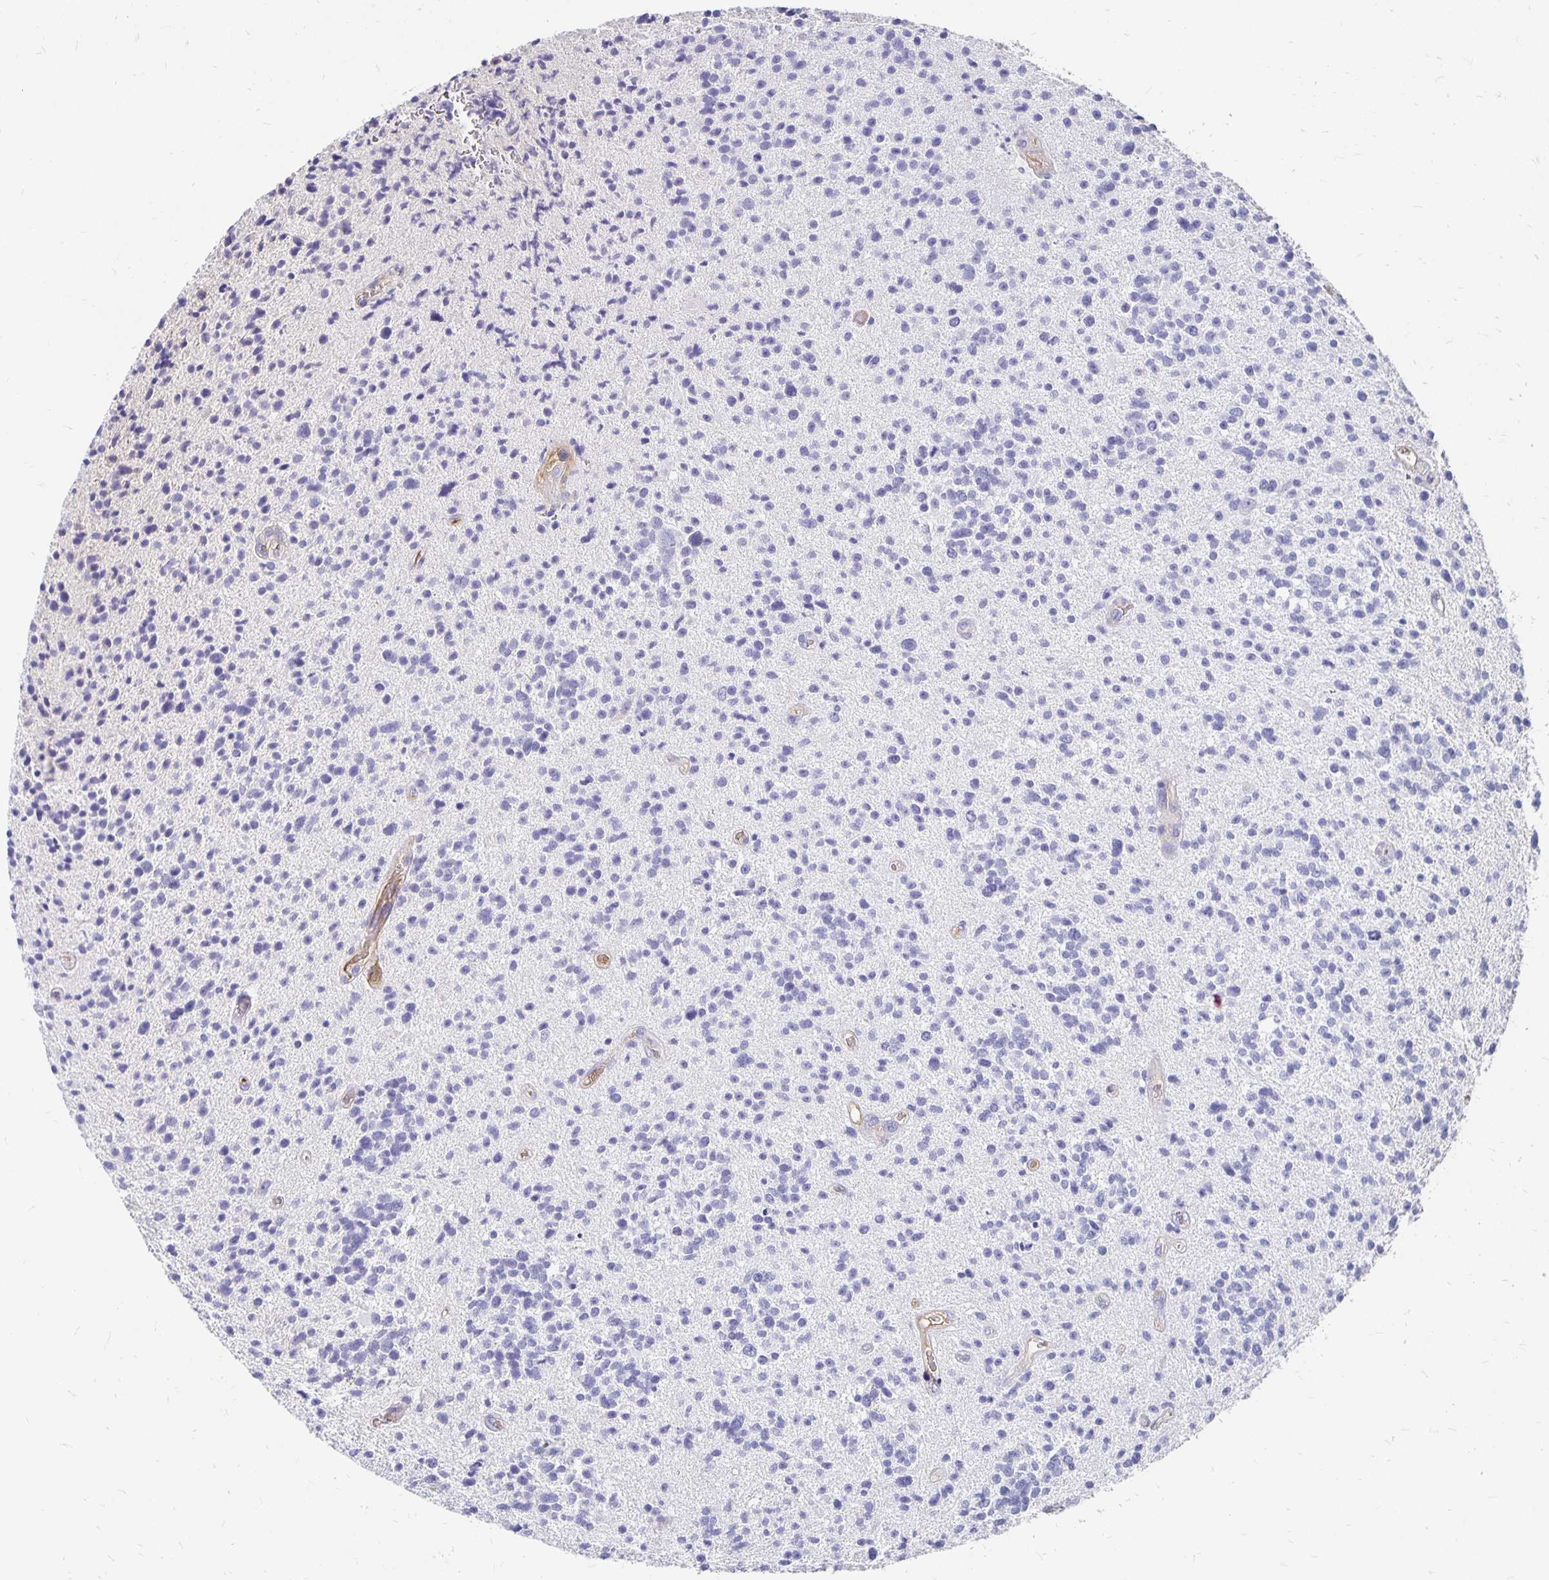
{"staining": {"intensity": "negative", "quantity": "none", "location": "none"}, "tissue": "glioma", "cell_type": "Tumor cells", "image_type": "cancer", "snomed": [{"axis": "morphology", "description": "Glioma, malignant, High grade"}, {"axis": "topography", "description": "Brain"}], "caption": "This is a micrograph of immunohistochemistry (IHC) staining of glioma, which shows no positivity in tumor cells.", "gene": "APOB", "patient": {"sex": "male", "age": 29}}